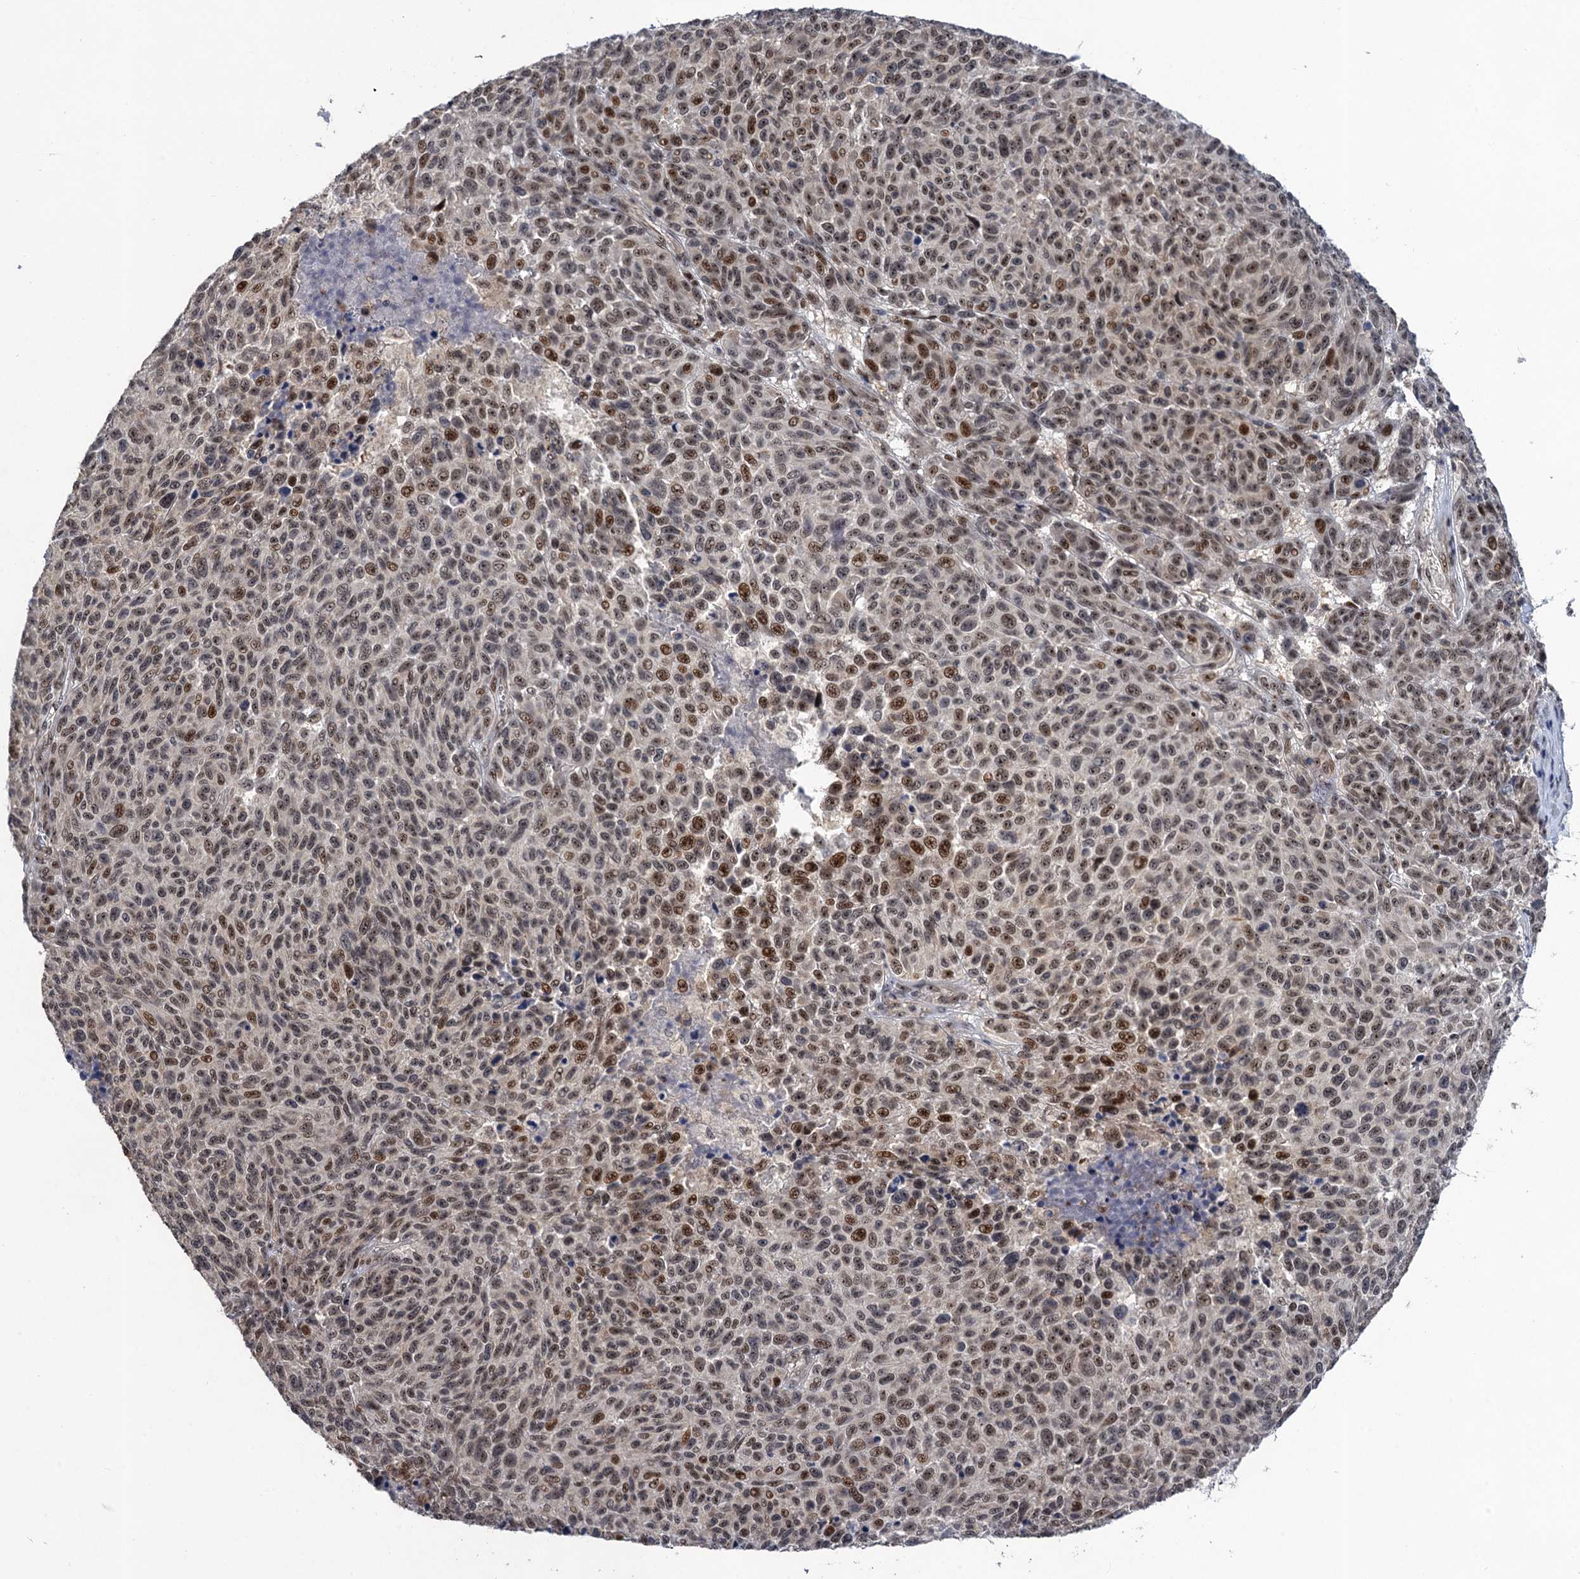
{"staining": {"intensity": "moderate", "quantity": ">75%", "location": "cytoplasmic/membranous,nuclear"}, "tissue": "melanoma", "cell_type": "Tumor cells", "image_type": "cancer", "snomed": [{"axis": "morphology", "description": "Malignant melanoma, NOS"}, {"axis": "topography", "description": "Skin"}], "caption": "Tumor cells demonstrate moderate cytoplasmic/membranous and nuclear positivity in about >75% of cells in malignant melanoma.", "gene": "ZAR1L", "patient": {"sex": "male", "age": 49}}